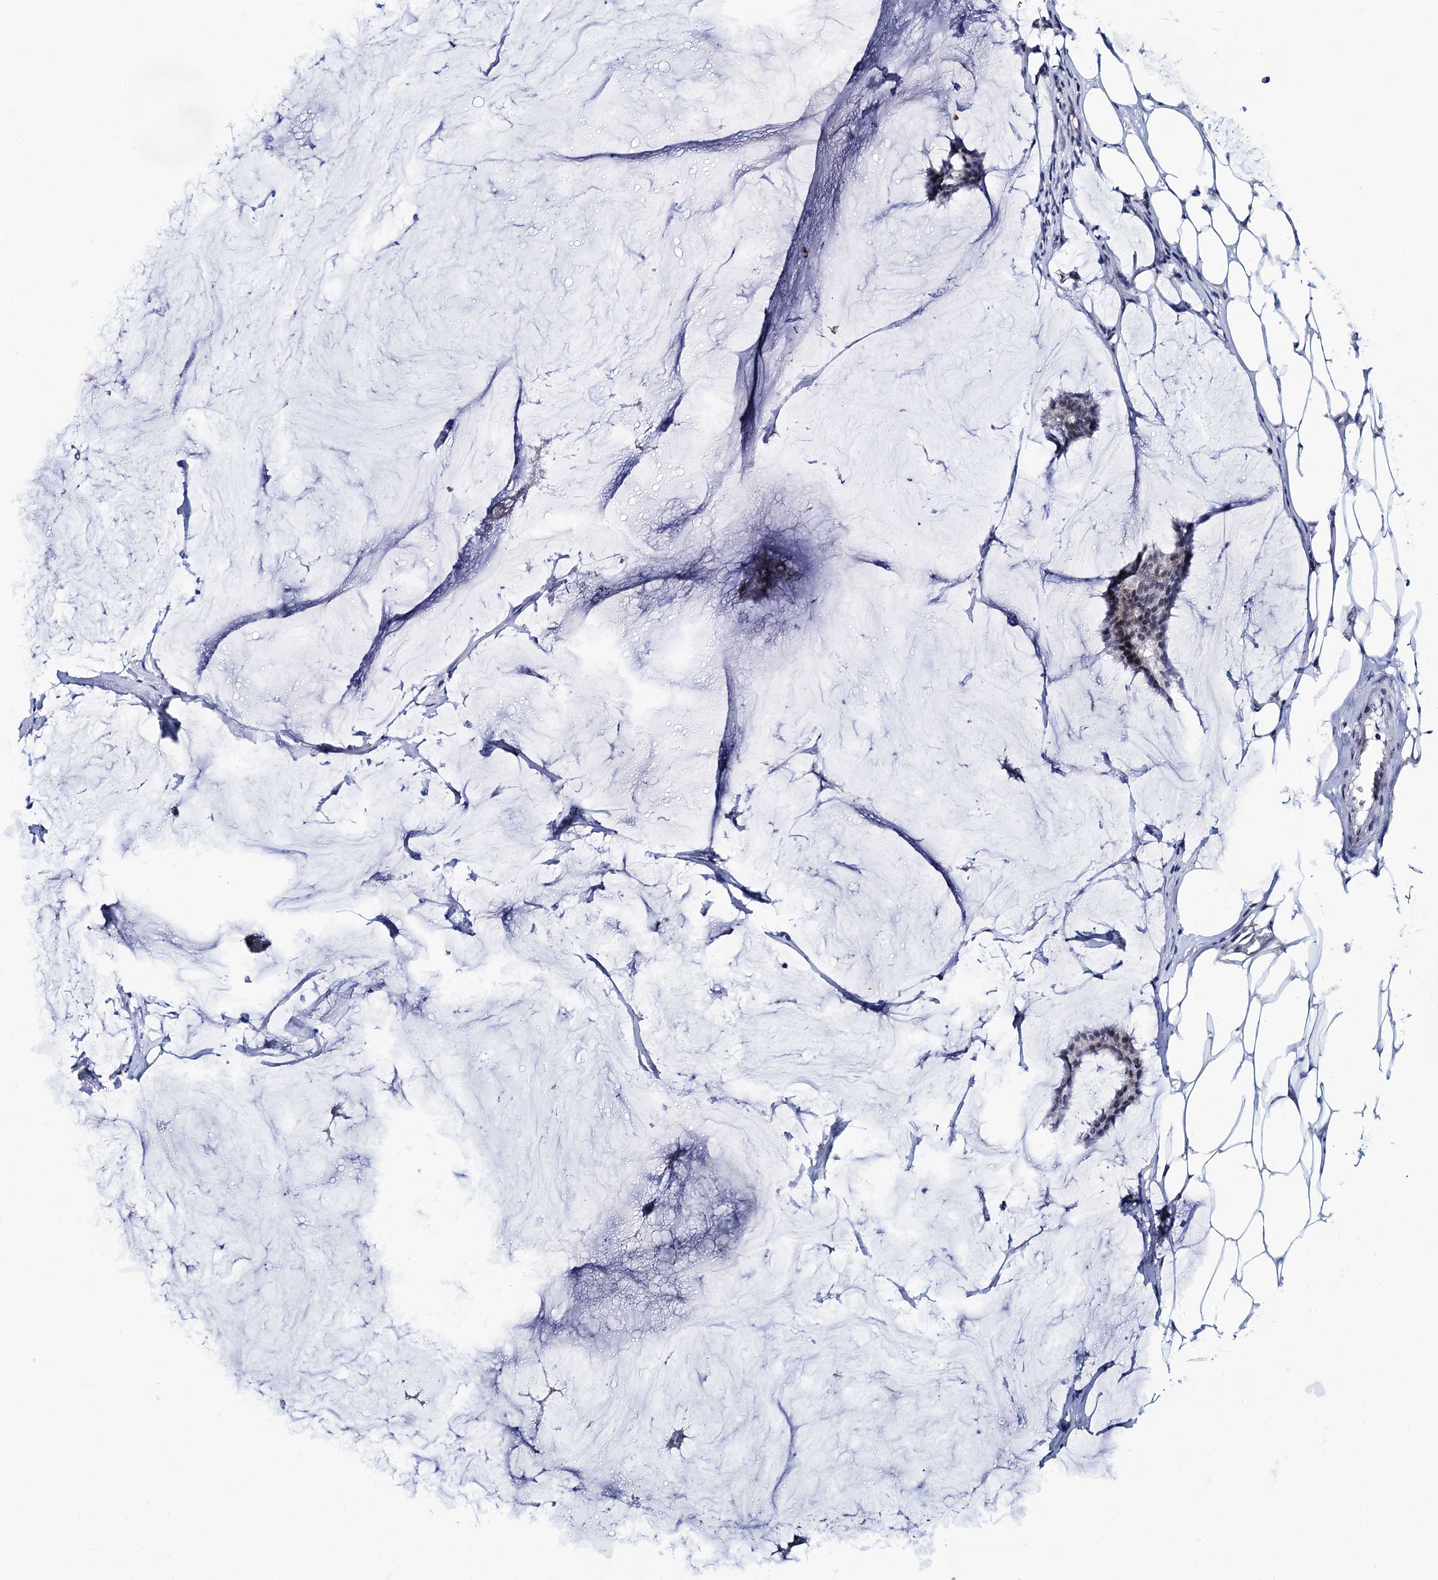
{"staining": {"intensity": "weak", "quantity": "<25%", "location": "nuclear"}, "tissue": "breast cancer", "cell_type": "Tumor cells", "image_type": "cancer", "snomed": [{"axis": "morphology", "description": "Duct carcinoma"}, {"axis": "topography", "description": "Breast"}], "caption": "Tumor cells are negative for brown protein staining in invasive ductal carcinoma (breast). The staining was performed using DAB to visualize the protein expression in brown, while the nuclei were stained in blue with hematoxylin (Magnification: 20x).", "gene": "C16orf87", "patient": {"sex": "female", "age": 93}}